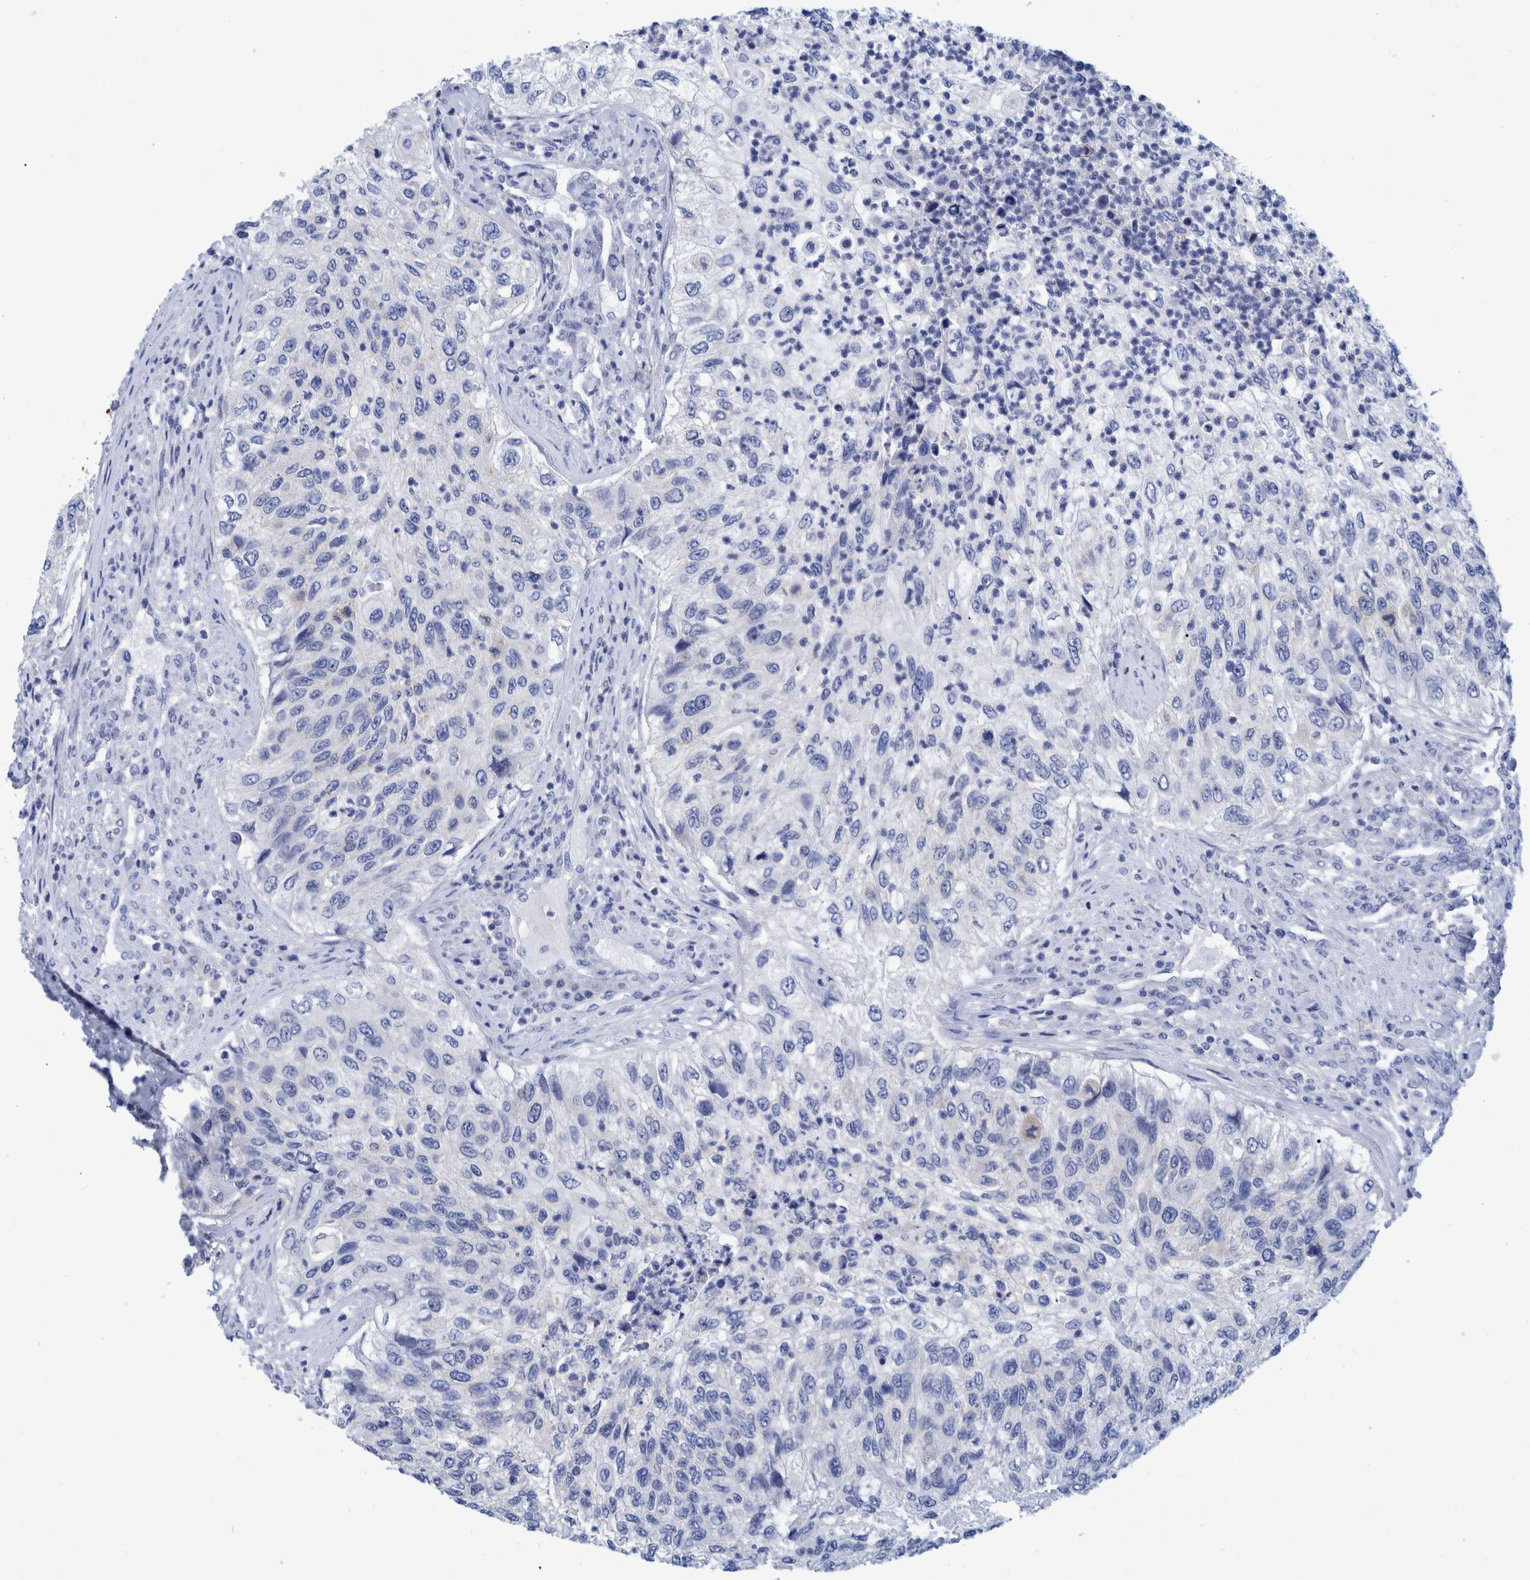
{"staining": {"intensity": "negative", "quantity": "none", "location": "none"}, "tissue": "urothelial cancer", "cell_type": "Tumor cells", "image_type": "cancer", "snomed": [{"axis": "morphology", "description": "Urothelial carcinoma, High grade"}, {"axis": "topography", "description": "Urinary bladder"}], "caption": "Protein analysis of urothelial cancer shows no significant positivity in tumor cells.", "gene": "MKS1", "patient": {"sex": "female", "age": 60}}